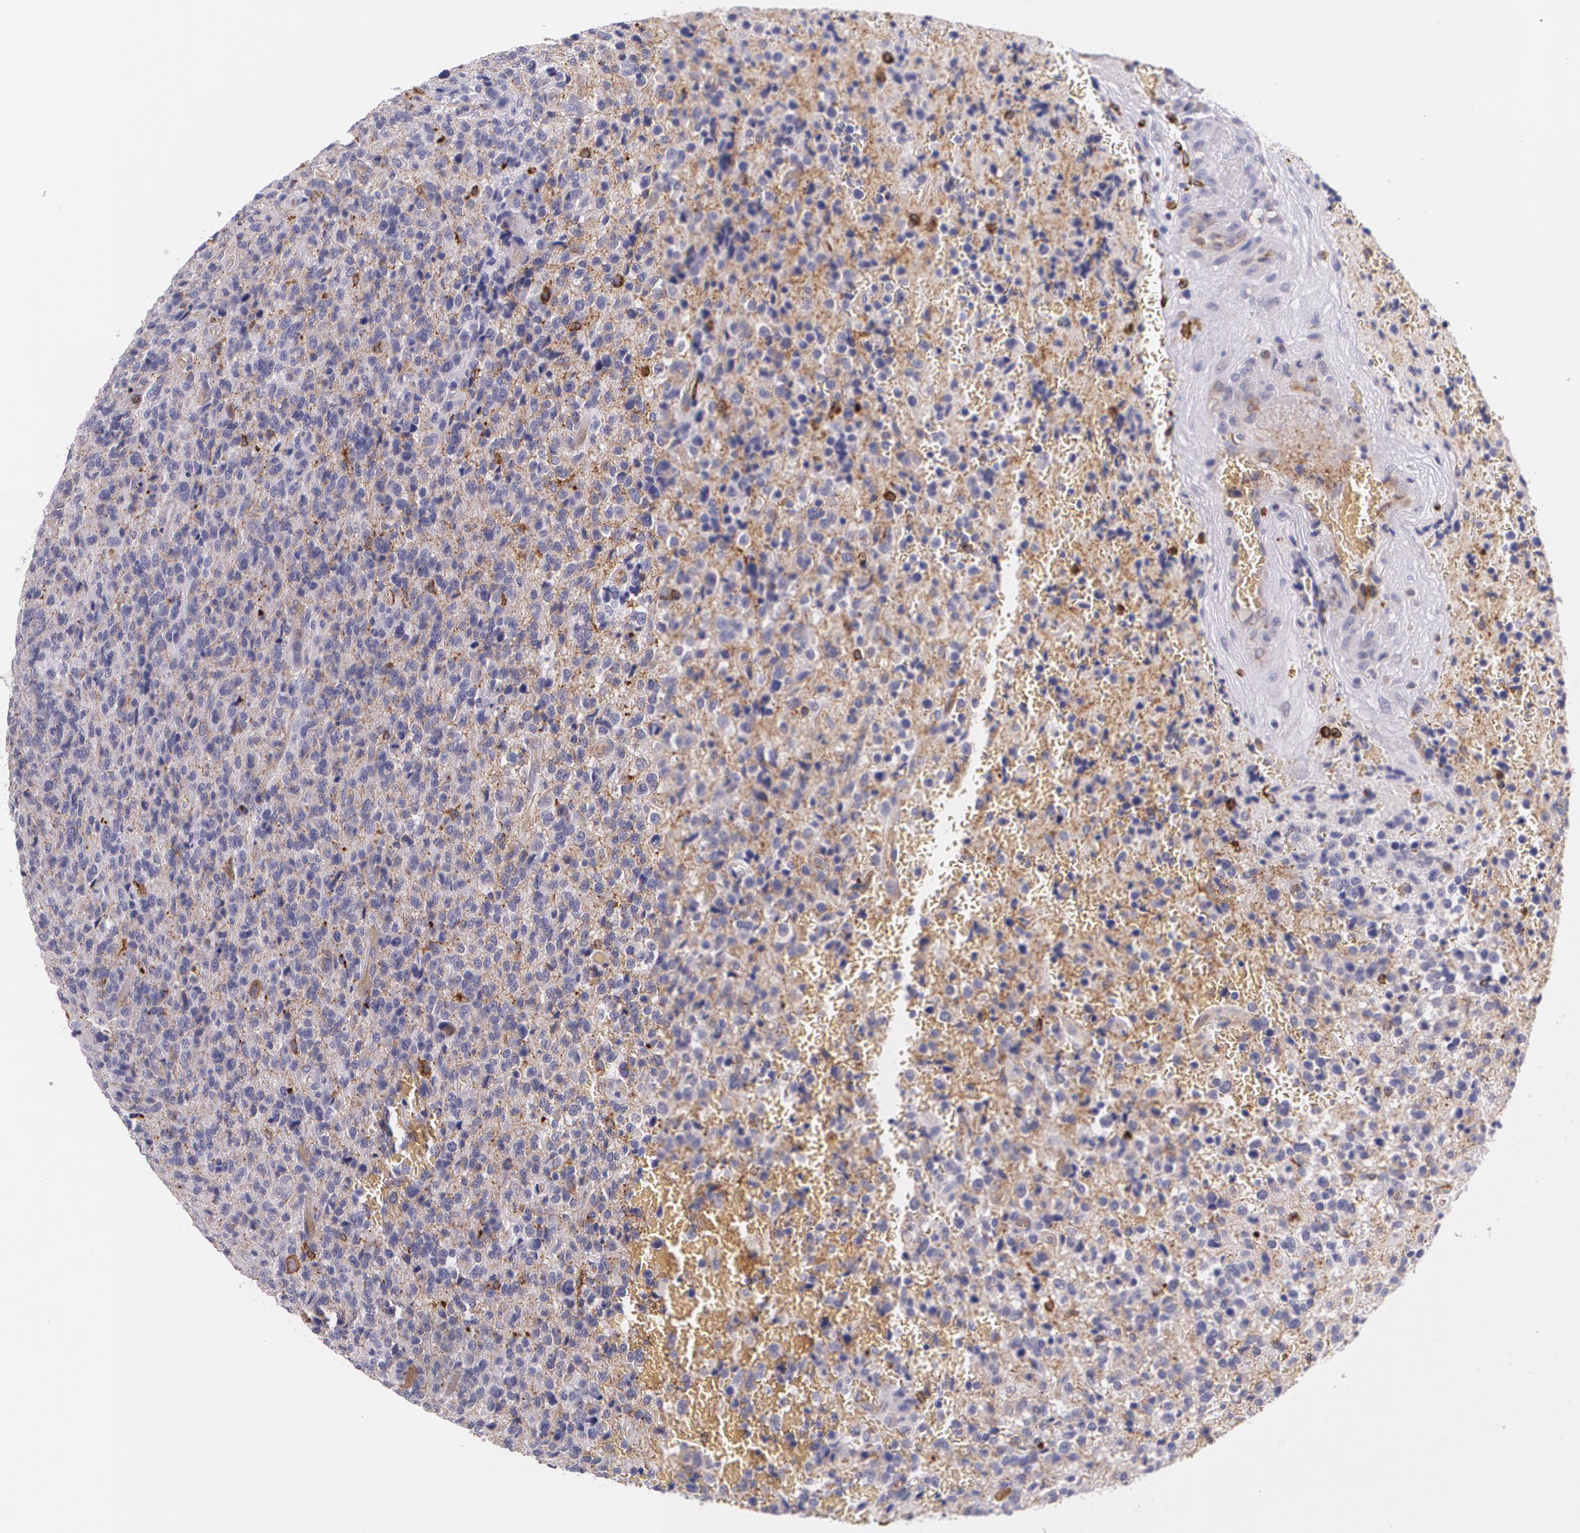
{"staining": {"intensity": "strong", "quantity": "<25%", "location": "cytoplasmic/membranous"}, "tissue": "glioma", "cell_type": "Tumor cells", "image_type": "cancer", "snomed": [{"axis": "morphology", "description": "Glioma, malignant, High grade"}, {"axis": "topography", "description": "Brain"}], "caption": "IHC of glioma shows medium levels of strong cytoplasmic/membranous staining in approximately <25% of tumor cells.", "gene": "RTN1", "patient": {"sex": "male", "age": 36}}